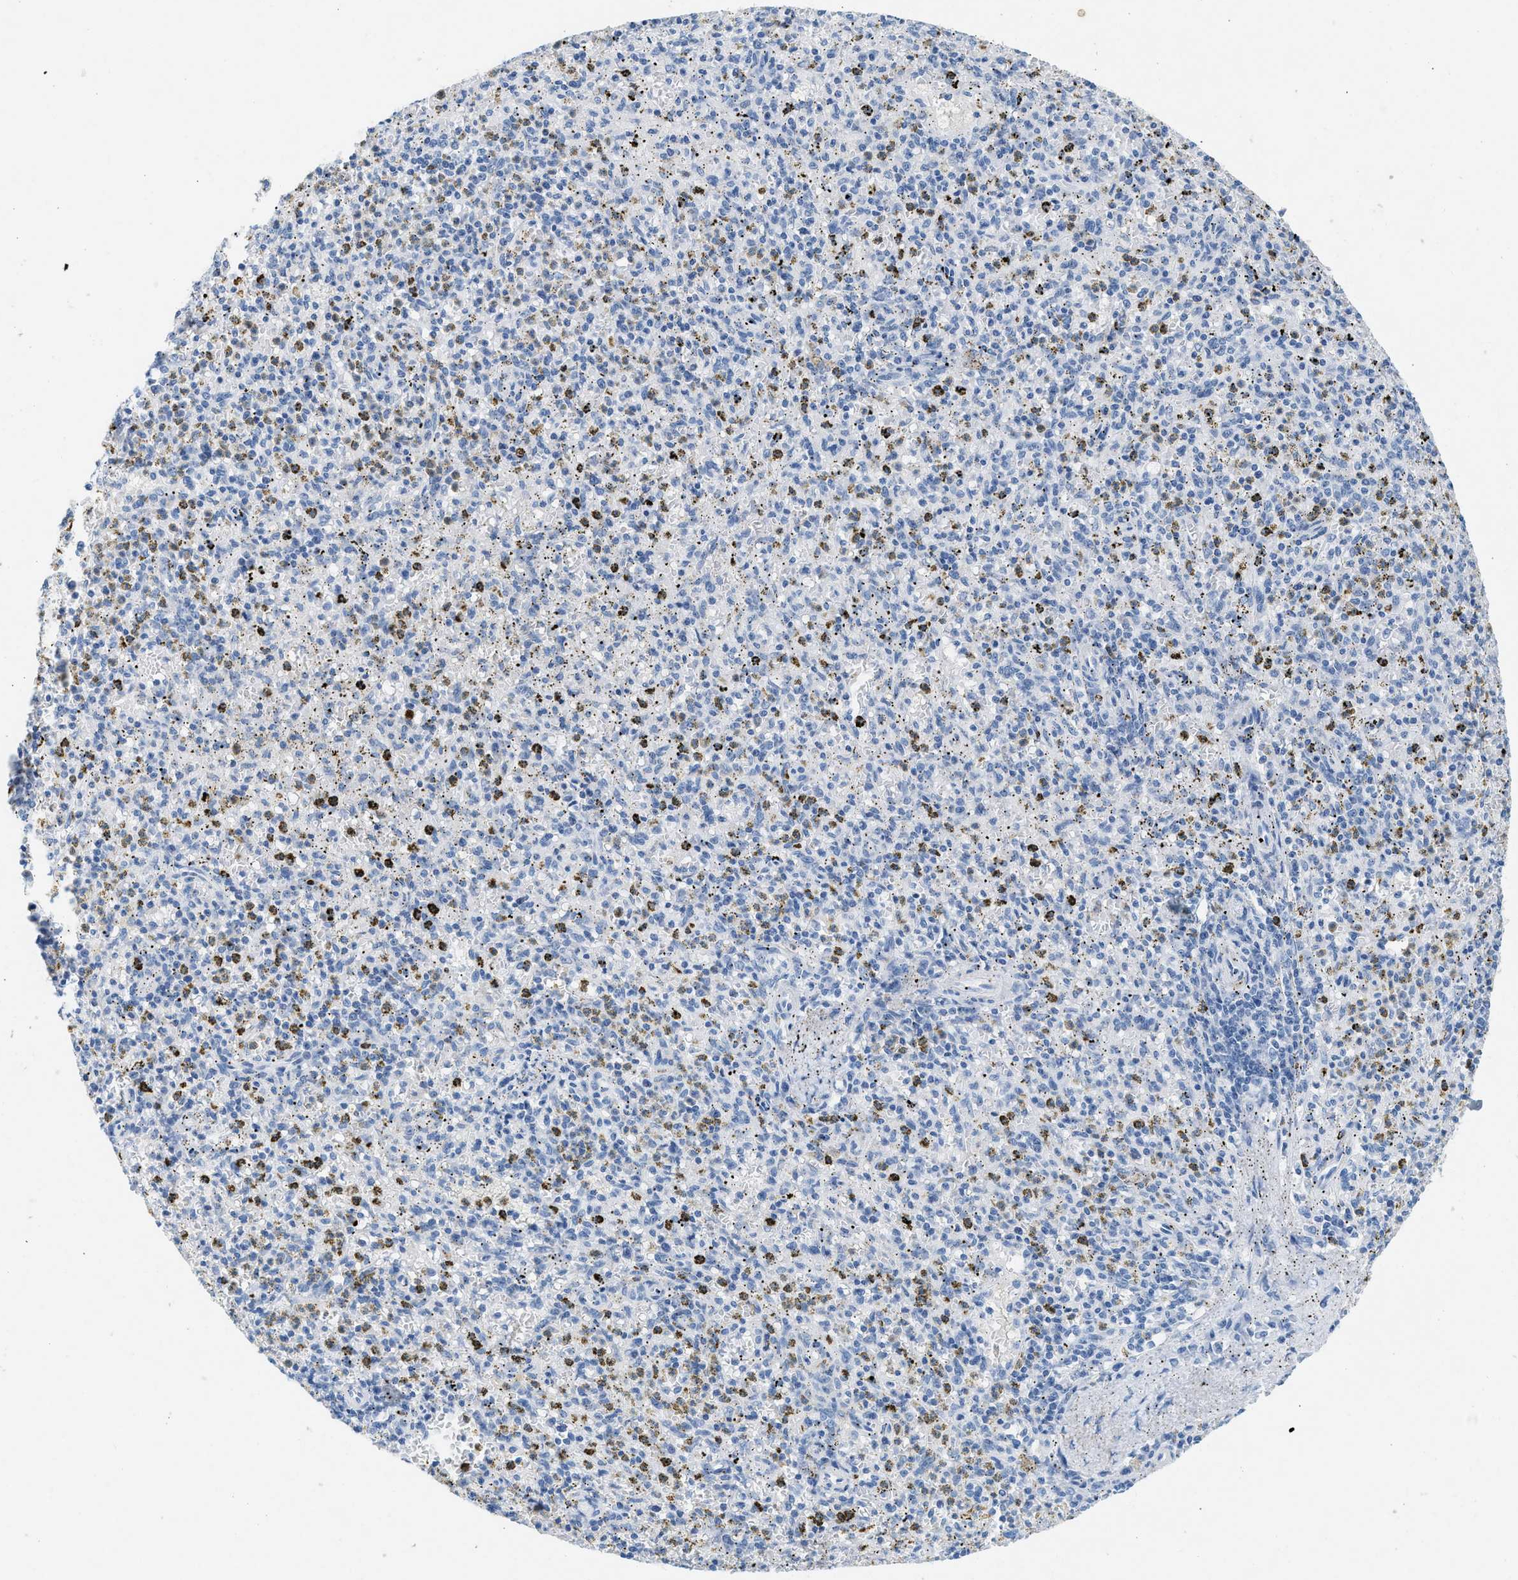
{"staining": {"intensity": "negative", "quantity": "none", "location": "none"}, "tissue": "spleen", "cell_type": "Cells in red pulp", "image_type": "normal", "snomed": [{"axis": "morphology", "description": "Normal tissue, NOS"}, {"axis": "topography", "description": "Spleen"}], "caption": "Spleen was stained to show a protein in brown. There is no significant expression in cells in red pulp. (Immunohistochemistry (ihc), brightfield microscopy, high magnification).", "gene": "HHATL", "patient": {"sex": "male", "age": 72}}